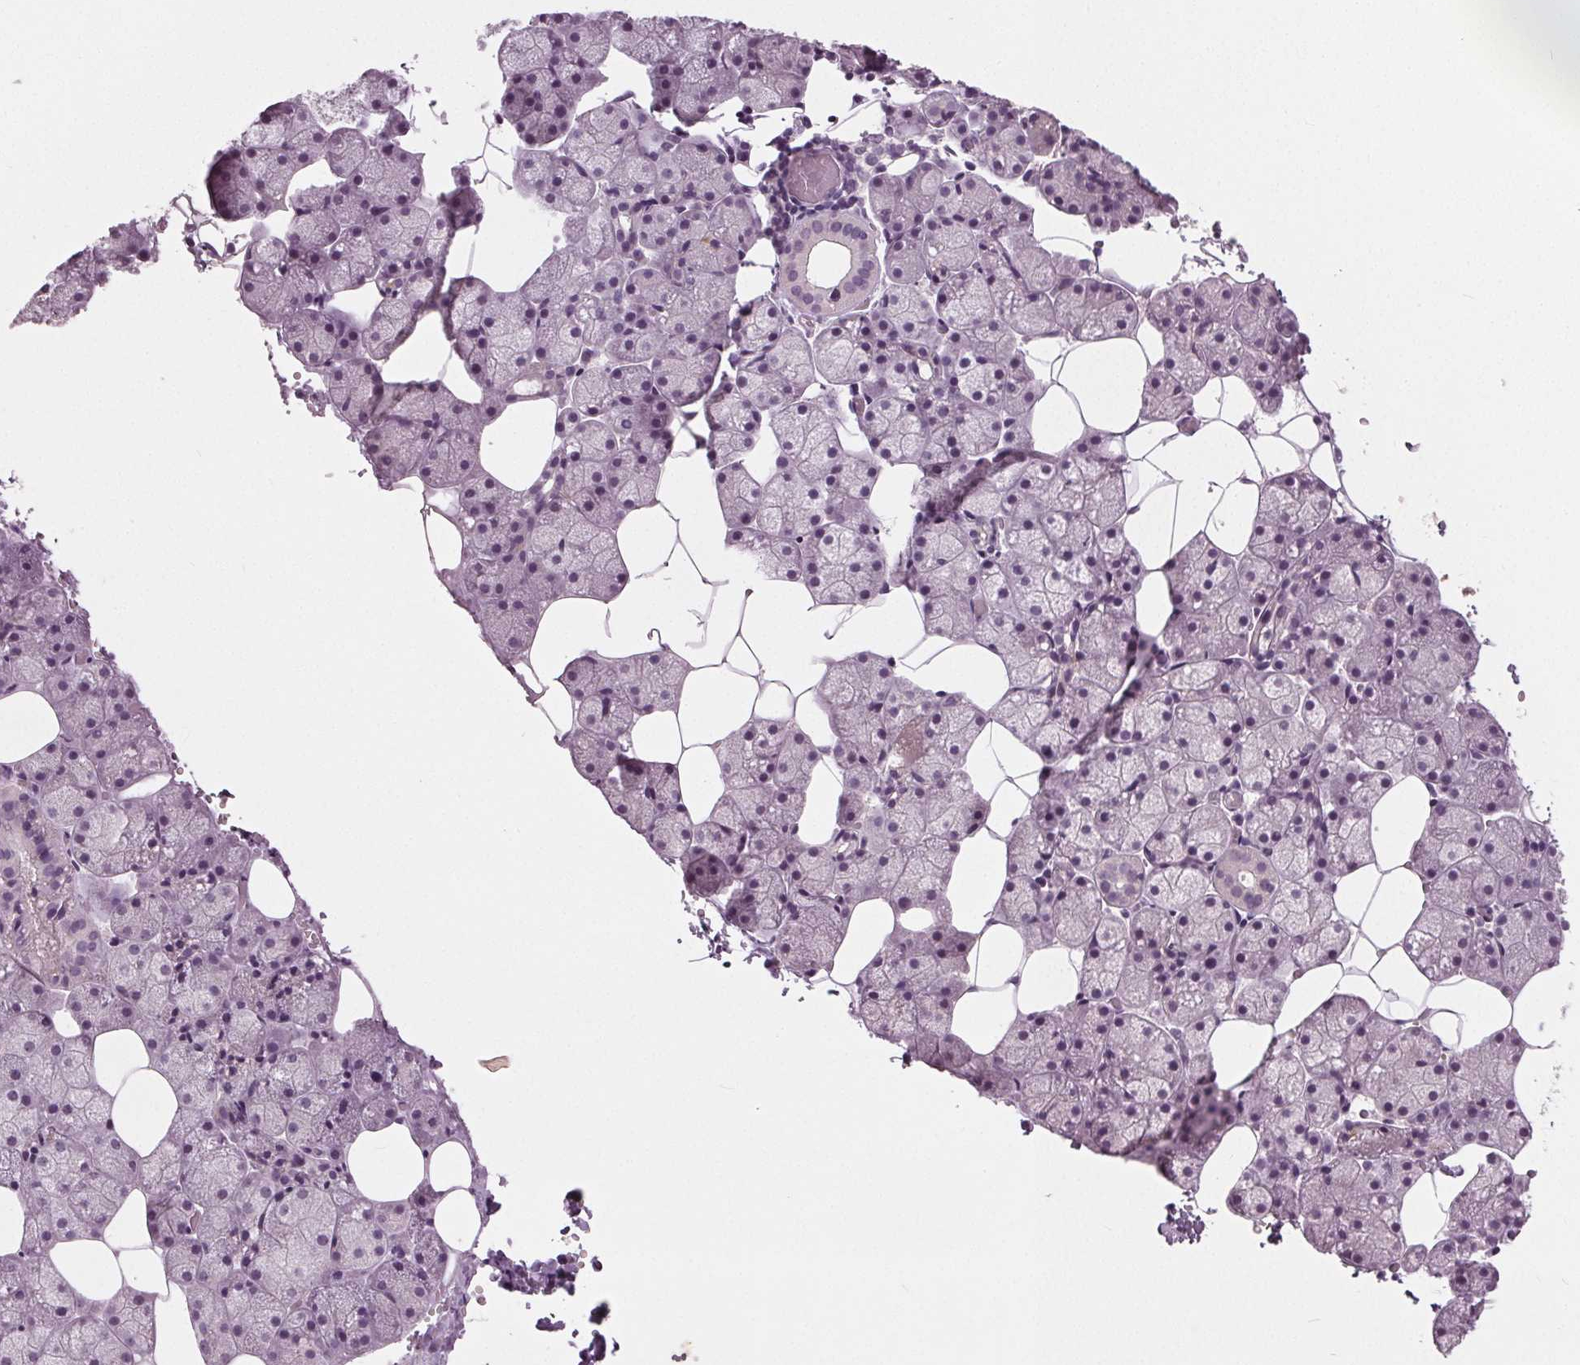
{"staining": {"intensity": "negative", "quantity": "none", "location": "none"}, "tissue": "salivary gland", "cell_type": "Glandular cells", "image_type": "normal", "snomed": [{"axis": "morphology", "description": "Normal tissue, NOS"}, {"axis": "topography", "description": "Salivary gland"}], "caption": "Immunohistochemistry (IHC) photomicrograph of normal salivary gland: human salivary gland stained with DAB reveals no significant protein expression in glandular cells.", "gene": "TKFC", "patient": {"sex": "male", "age": 38}}